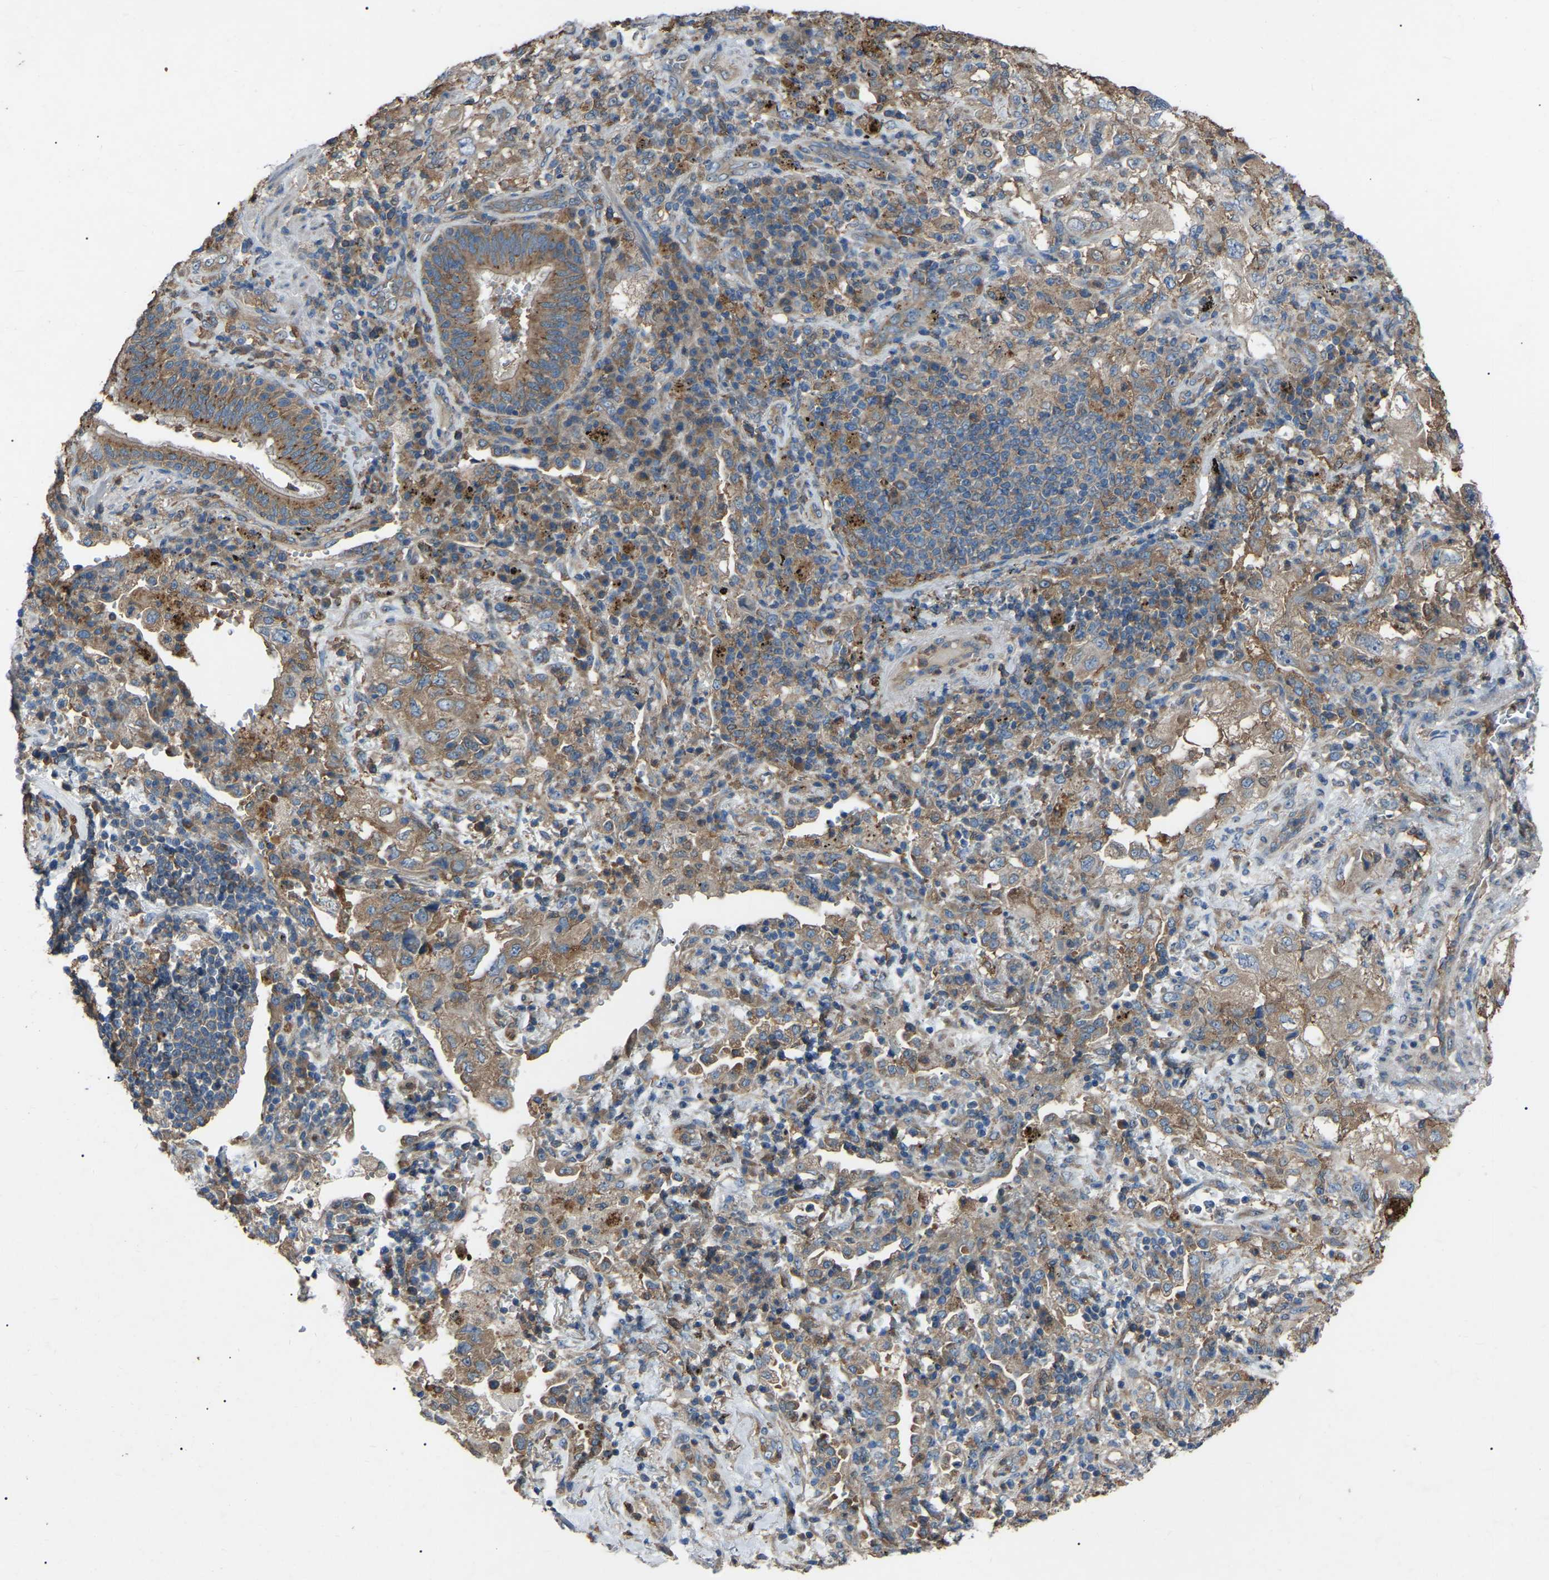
{"staining": {"intensity": "moderate", "quantity": ">75%", "location": "cytoplasmic/membranous"}, "tissue": "lung cancer", "cell_type": "Tumor cells", "image_type": "cancer", "snomed": [{"axis": "morphology", "description": "Adenocarcinoma, NOS"}, {"axis": "topography", "description": "Lung"}], "caption": "Immunohistochemical staining of human lung adenocarcinoma exhibits medium levels of moderate cytoplasmic/membranous staining in approximately >75% of tumor cells. (DAB IHC, brown staining for protein, blue staining for nuclei).", "gene": "AIMP1", "patient": {"sex": "male", "age": 64}}